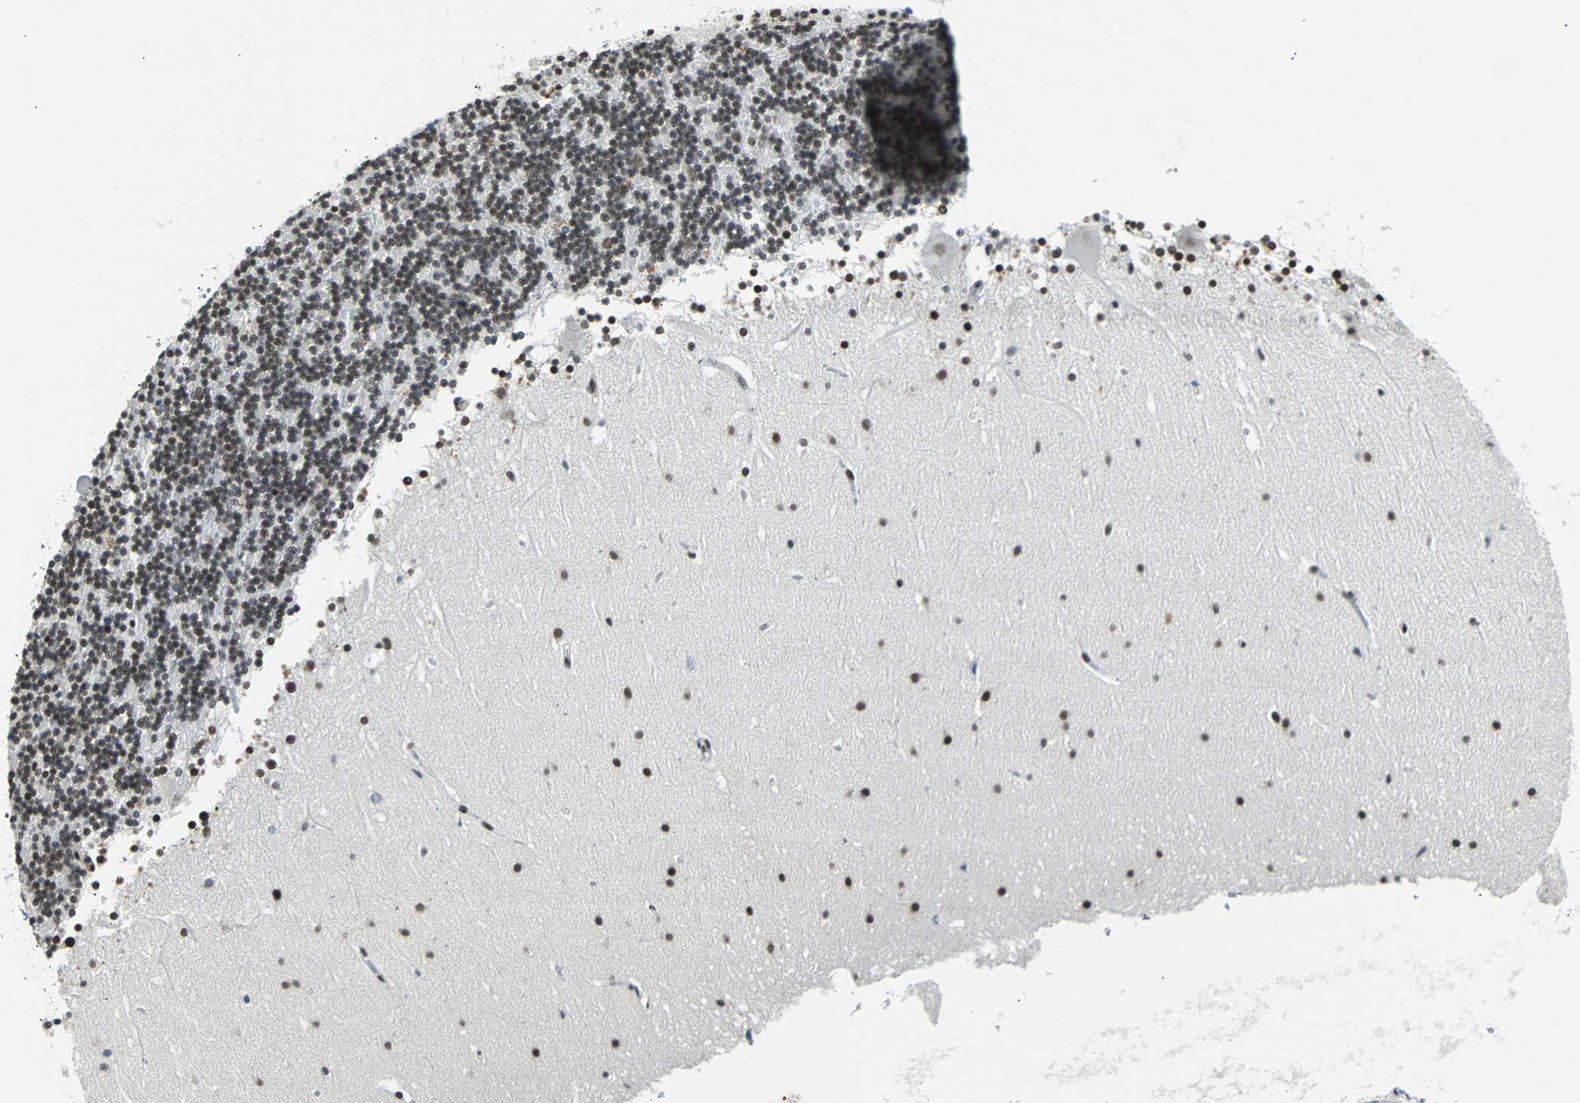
{"staining": {"intensity": "moderate", "quantity": ">75%", "location": "nuclear"}, "tissue": "cerebellum", "cell_type": "Cells in granular layer", "image_type": "normal", "snomed": [{"axis": "morphology", "description": "Normal tissue, NOS"}, {"axis": "topography", "description": "Cerebellum"}], "caption": "Protein expression analysis of unremarkable human cerebellum reveals moderate nuclear staining in approximately >75% of cells in granular layer. Using DAB (3,3'-diaminobenzidine) (brown) and hematoxylin (blue) stains, captured at high magnification using brightfield microscopy.", "gene": "GATAD2A", "patient": {"sex": "female", "age": 19}}